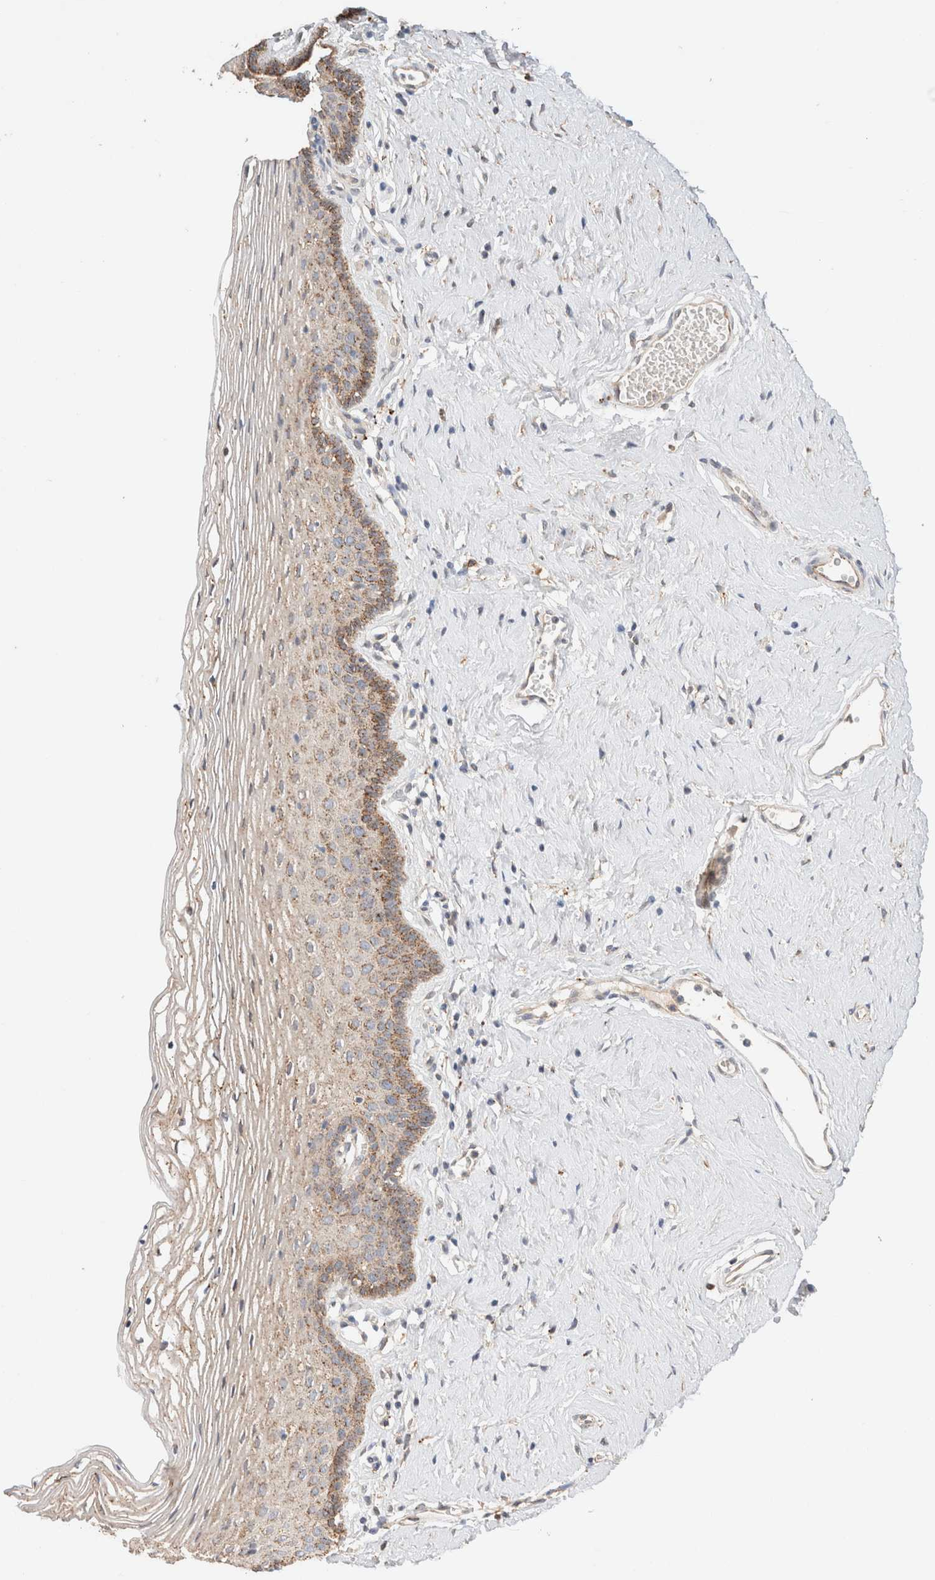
{"staining": {"intensity": "moderate", "quantity": "25%-75%", "location": "cytoplasmic/membranous"}, "tissue": "vagina", "cell_type": "Squamous epithelial cells", "image_type": "normal", "snomed": [{"axis": "morphology", "description": "Normal tissue, NOS"}, {"axis": "topography", "description": "Vagina"}], "caption": "Squamous epithelial cells reveal moderate cytoplasmic/membranous staining in about 25%-75% of cells in normal vagina. Immunohistochemistry stains the protein in brown and the nuclei are stained blue.", "gene": "RABEPK", "patient": {"sex": "female", "age": 32}}